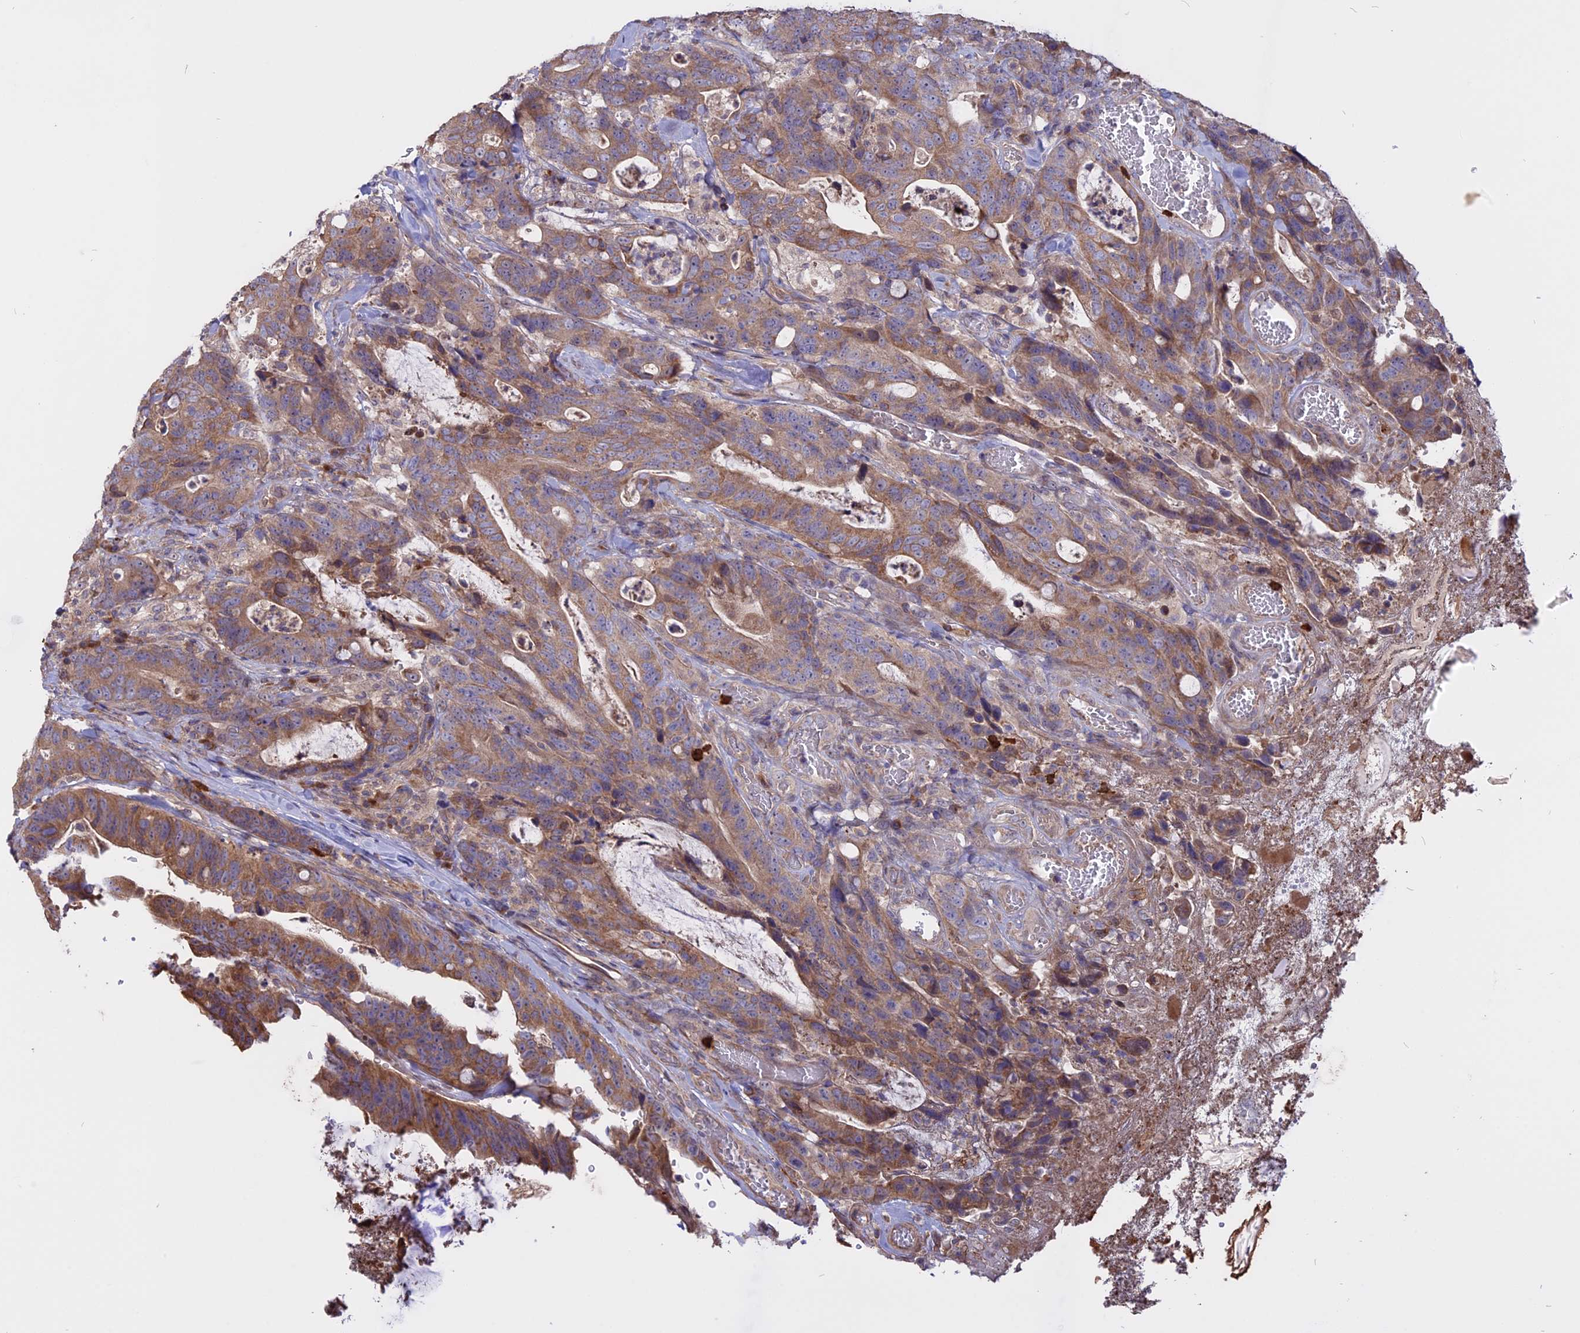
{"staining": {"intensity": "moderate", "quantity": ">75%", "location": "cytoplasmic/membranous"}, "tissue": "colorectal cancer", "cell_type": "Tumor cells", "image_type": "cancer", "snomed": [{"axis": "morphology", "description": "Adenocarcinoma, NOS"}, {"axis": "topography", "description": "Colon"}], "caption": "This is an image of IHC staining of adenocarcinoma (colorectal), which shows moderate staining in the cytoplasmic/membranous of tumor cells.", "gene": "CARMIL2", "patient": {"sex": "female", "age": 82}}